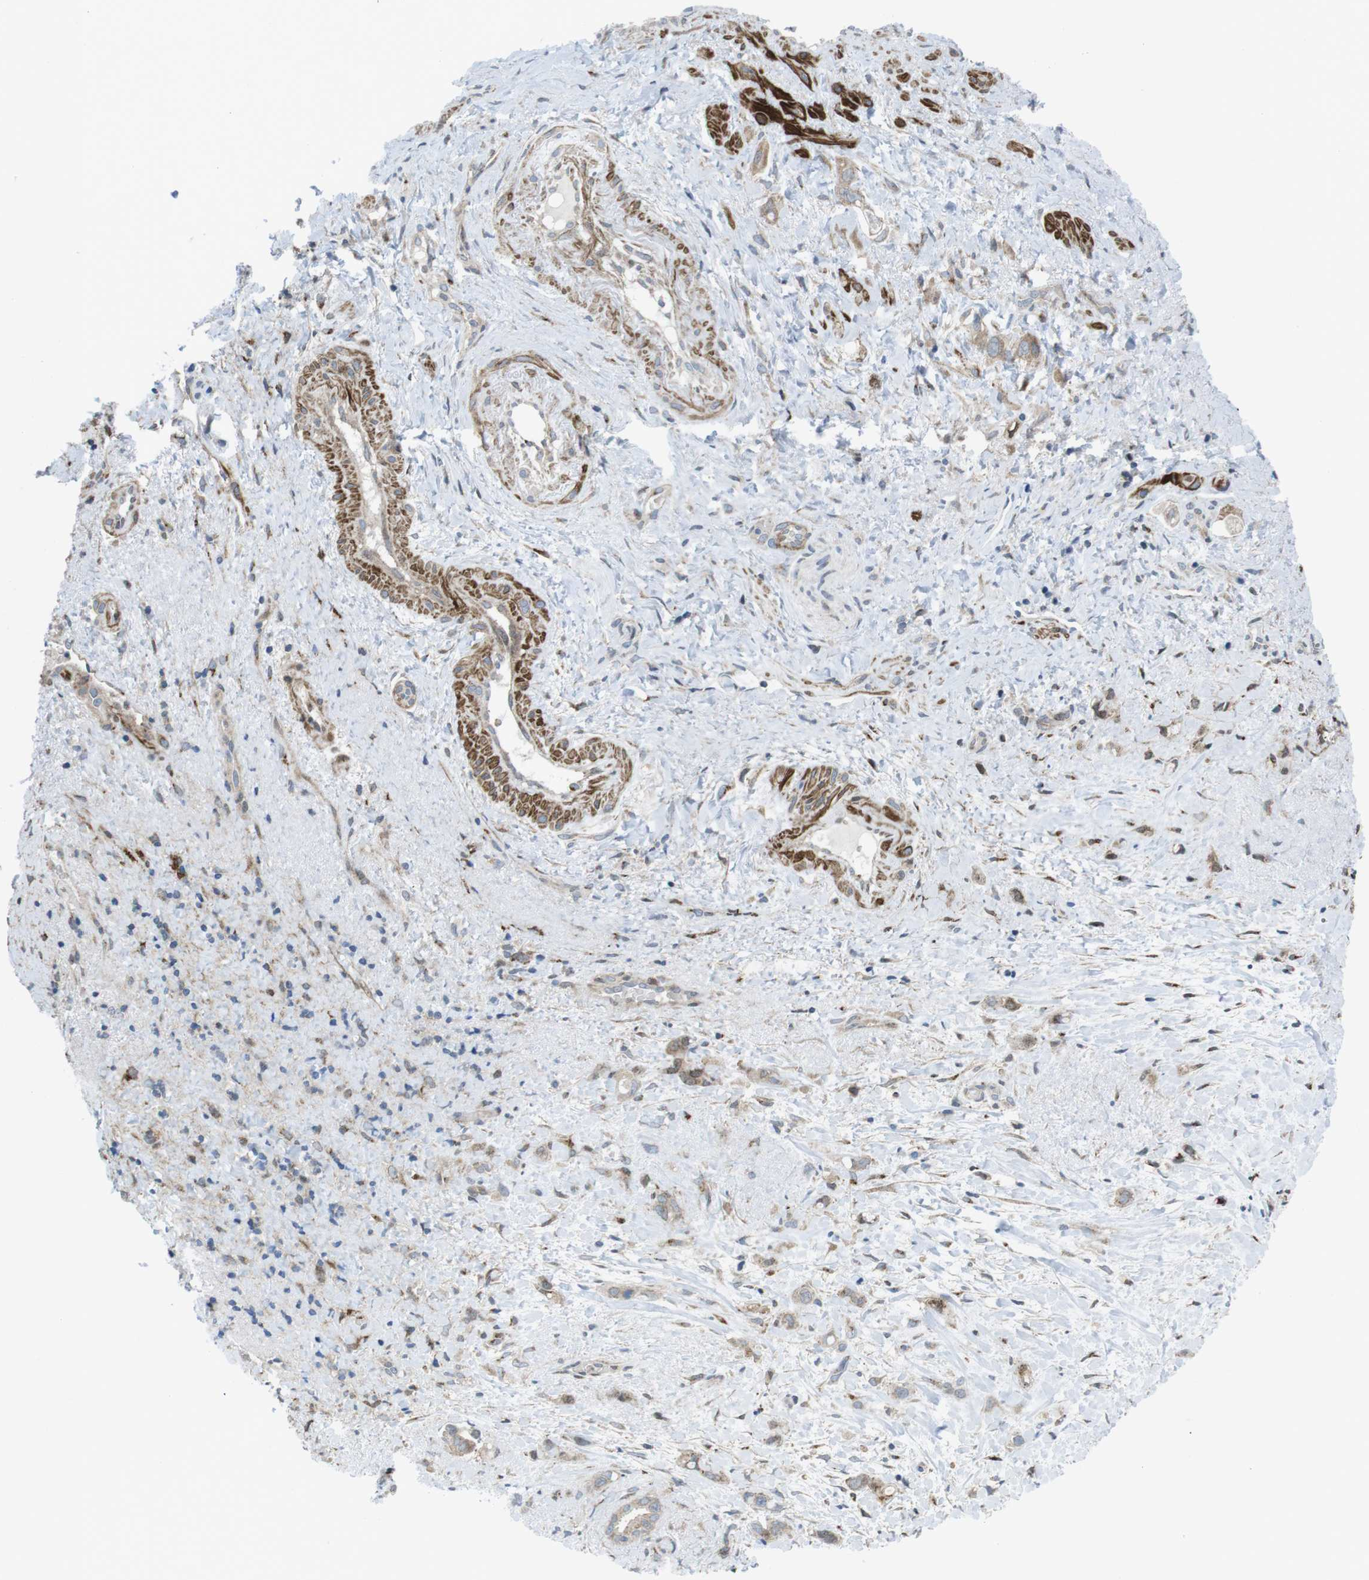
{"staining": {"intensity": "moderate", "quantity": "<25%", "location": "cytoplasmic/membranous"}, "tissue": "liver cancer", "cell_type": "Tumor cells", "image_type": "cancer", "snomed": [{"axis": "morphology", "description": "Cholangiocarcinoma"}, {"axis": "topography", "description": "Liver"}], "caption": "Moderate cytoplasmic/membranous staining is identified in about <25% of tumor cells in liver cholangiocarcinoma.", "gene": "CUL7", "patient": {"sex": "female", "age": 65}}